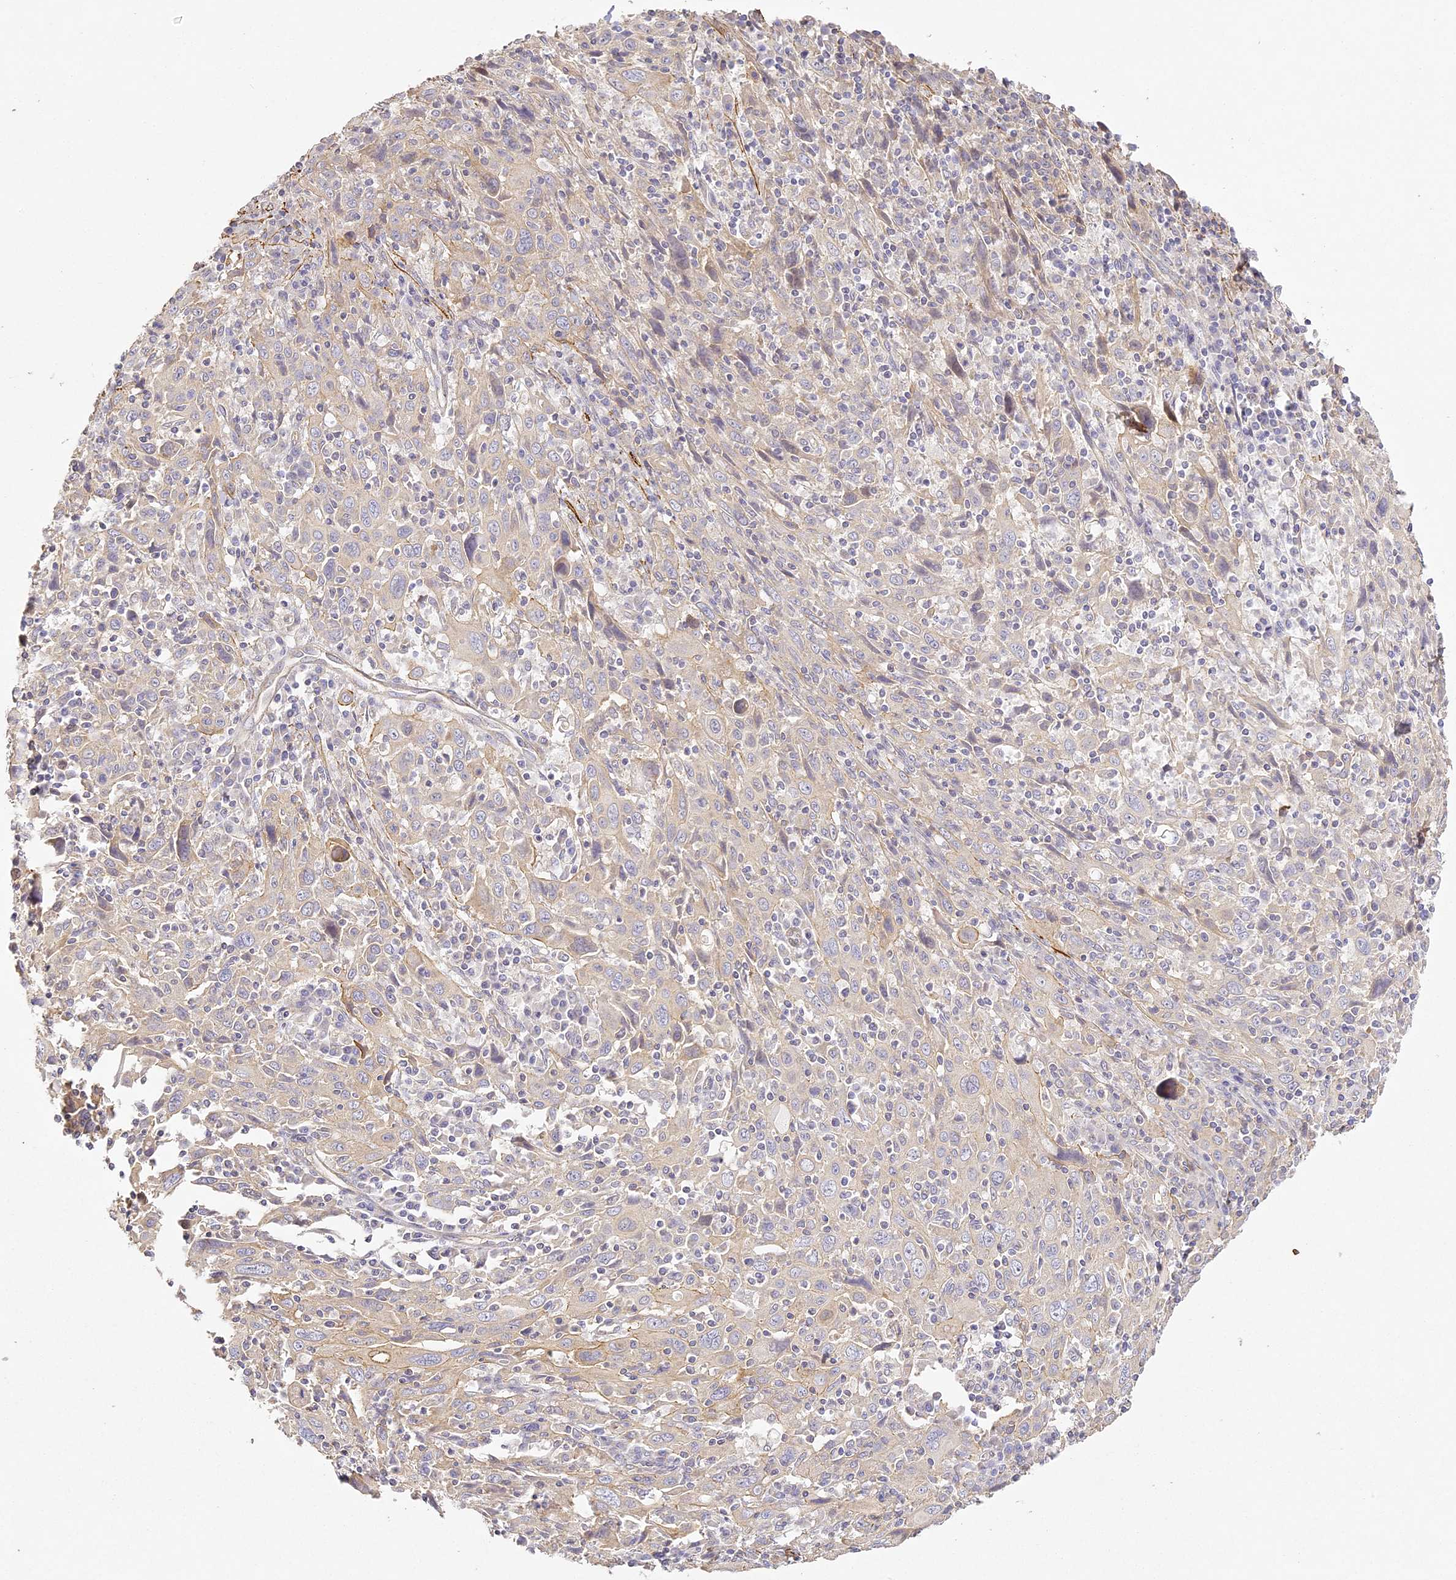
{"staining": {"intensity": "weak", "quantity": "<25%", "location": "cytoplasmic/membranous"}, "tissue": "cervical cancer", "cell_type": "Tumor cells", "image_type": "cancer", "snomed": [{"axis": "morphology", "description": "Squamous cell carcinoma, NOS"}, {"axis": "topography", "description": "Cervix"}], "caption": "Tumor cells show no significant protein staining in cervical cancer. (Stains: DAB (3,3'-diaminobenzidine) immunohistochemistry with hematoxylin counter stain, Microscopy: brightfield microscopy at high magnification).", "gene": "MED28", "patient": {"sex": "female", "age": 46}}